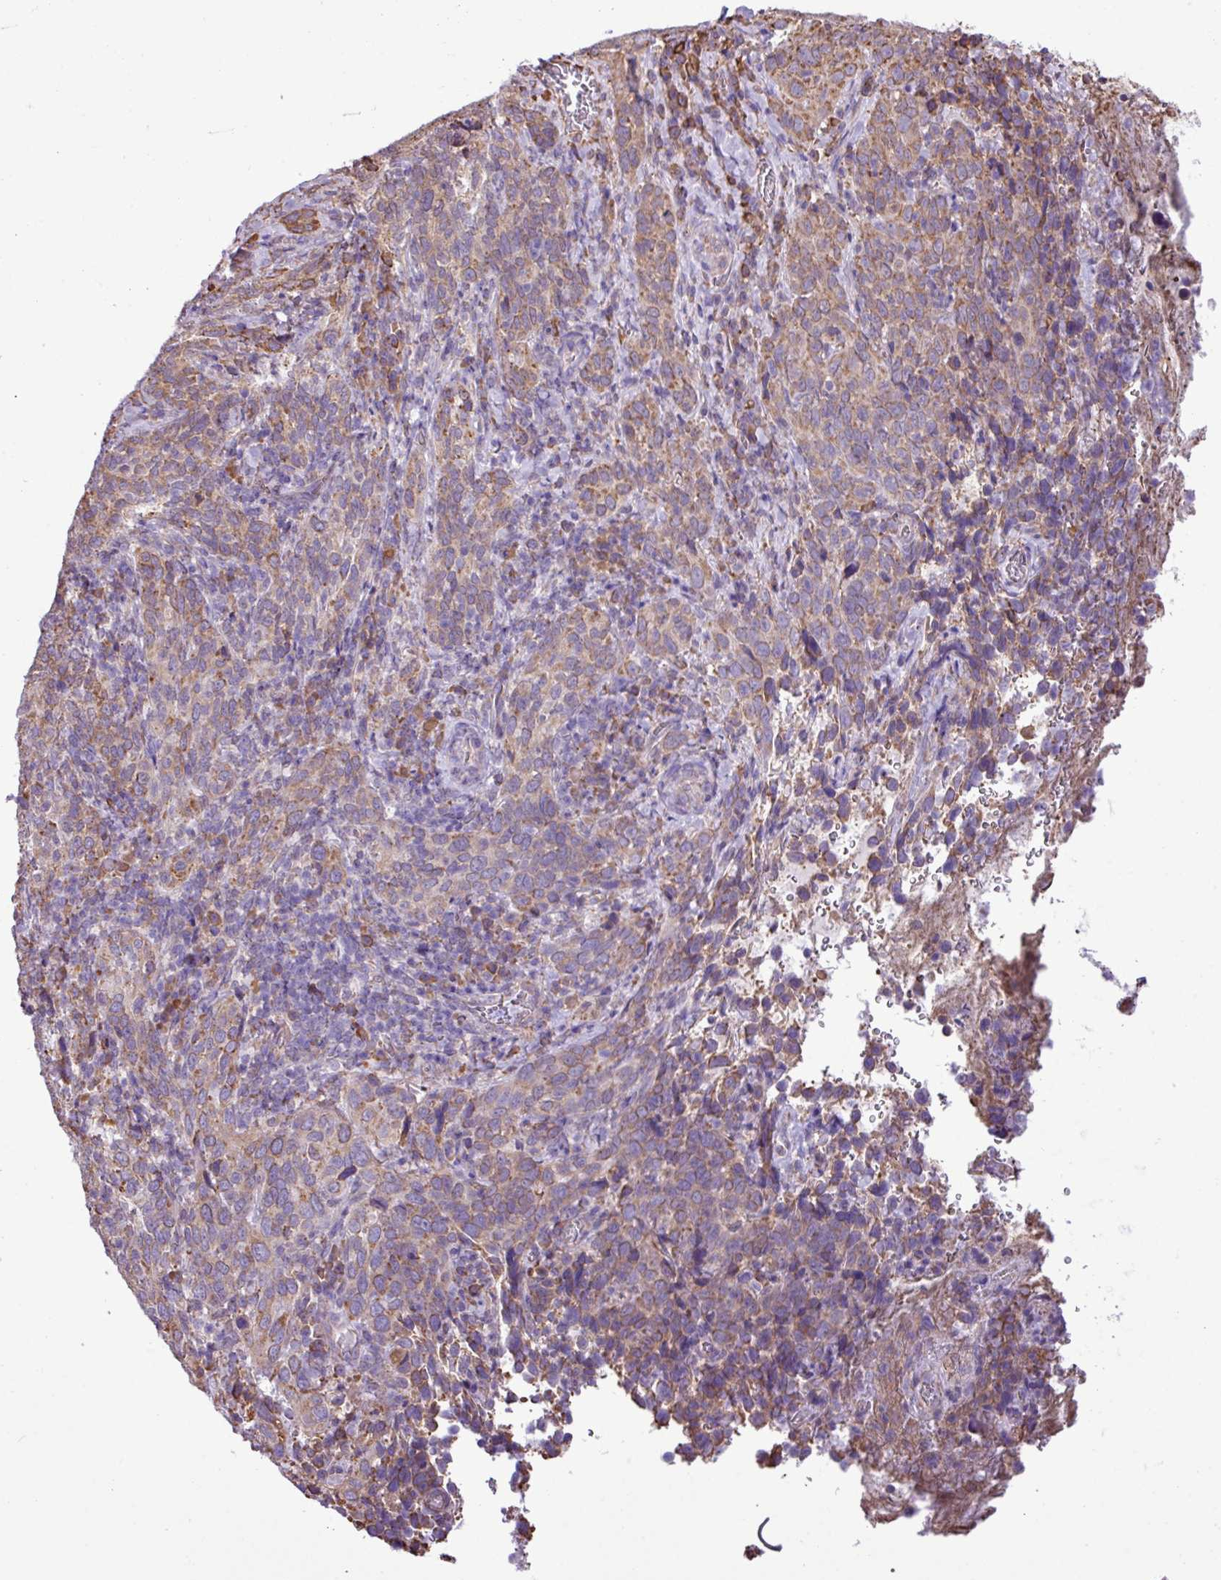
{"staining": {"intensity": "moderate", "quantity": "25%-75%", "location": "cytoplasmic/membranous"}, "tissue": "cervical cancer", "cell_type": "Tumor cells", "image_type": "cancer", "snomed": [{"axis": "morphology", "description": "Squamous cell carcinoma, NOS"}, {"axis": "topography", "description": "Cervix"}], "caption": "Cervical squamous cell carcinoma stained for a protein (brown) exhibits moderate cytoplasmic/membranous positive staining in about 25%-75% of tumor cells.", "gene": "ZSCAN5A", "patient": {"sex": "female", "age": 51}}